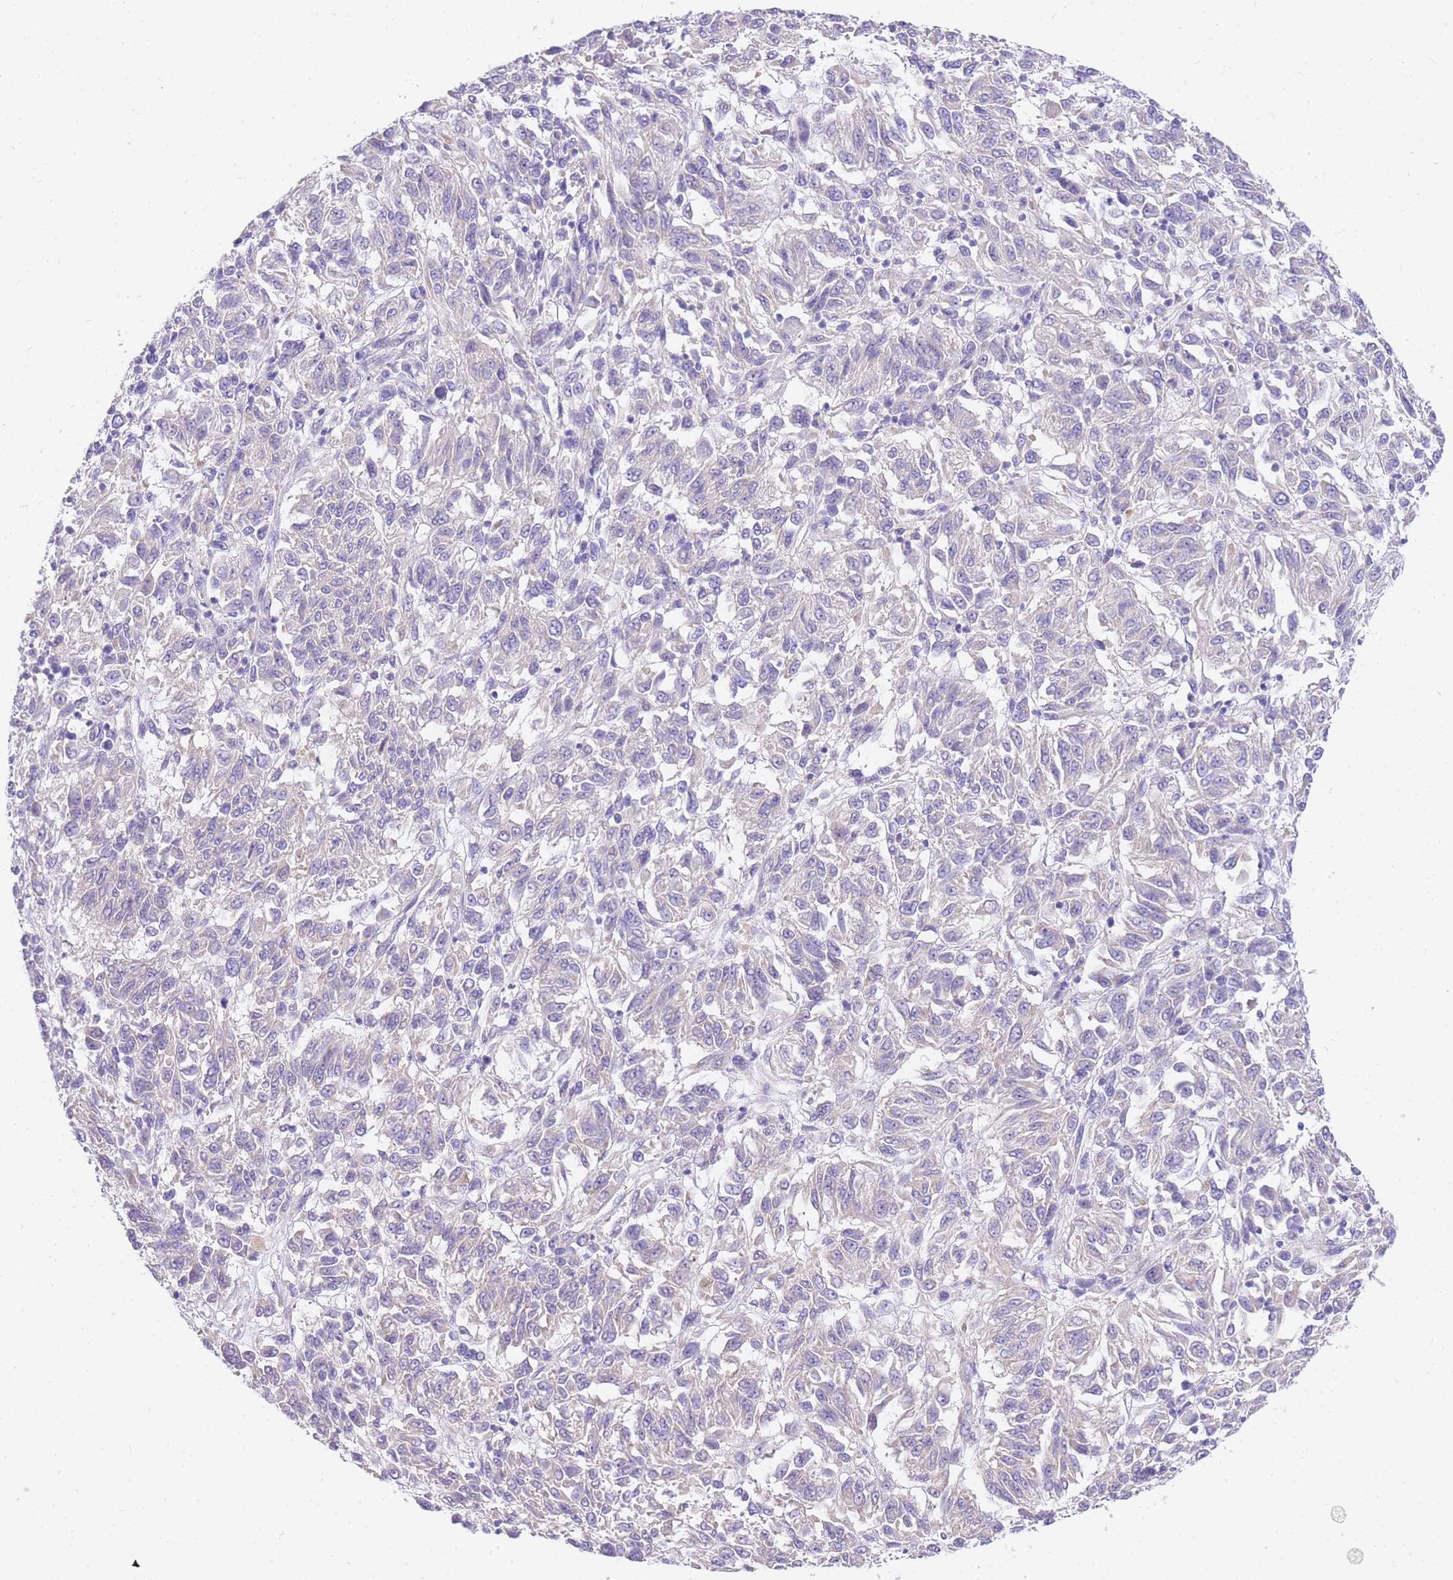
{"staining": {"intensity": "negative", "quantity": "none", "location": "none"}, "tissue": "melanoma", "cell_type": "Tumor cells", "image_type": "cancer", "snomed": [{"axis": "morphology", "description": "Malignant melanoma, Metastatic site"}, {"axis": "topography", "description": "Lung"}], "caption": "A high-resolution image shows immunohistochemistry staining of melanoma, which demonstrates no significant positivity in tumor cells. (Immunohistochemistry, brightfield microscopy, high magnification).", "gene": "S100PBP", "patient": {"sex": "male", "age": 64}}